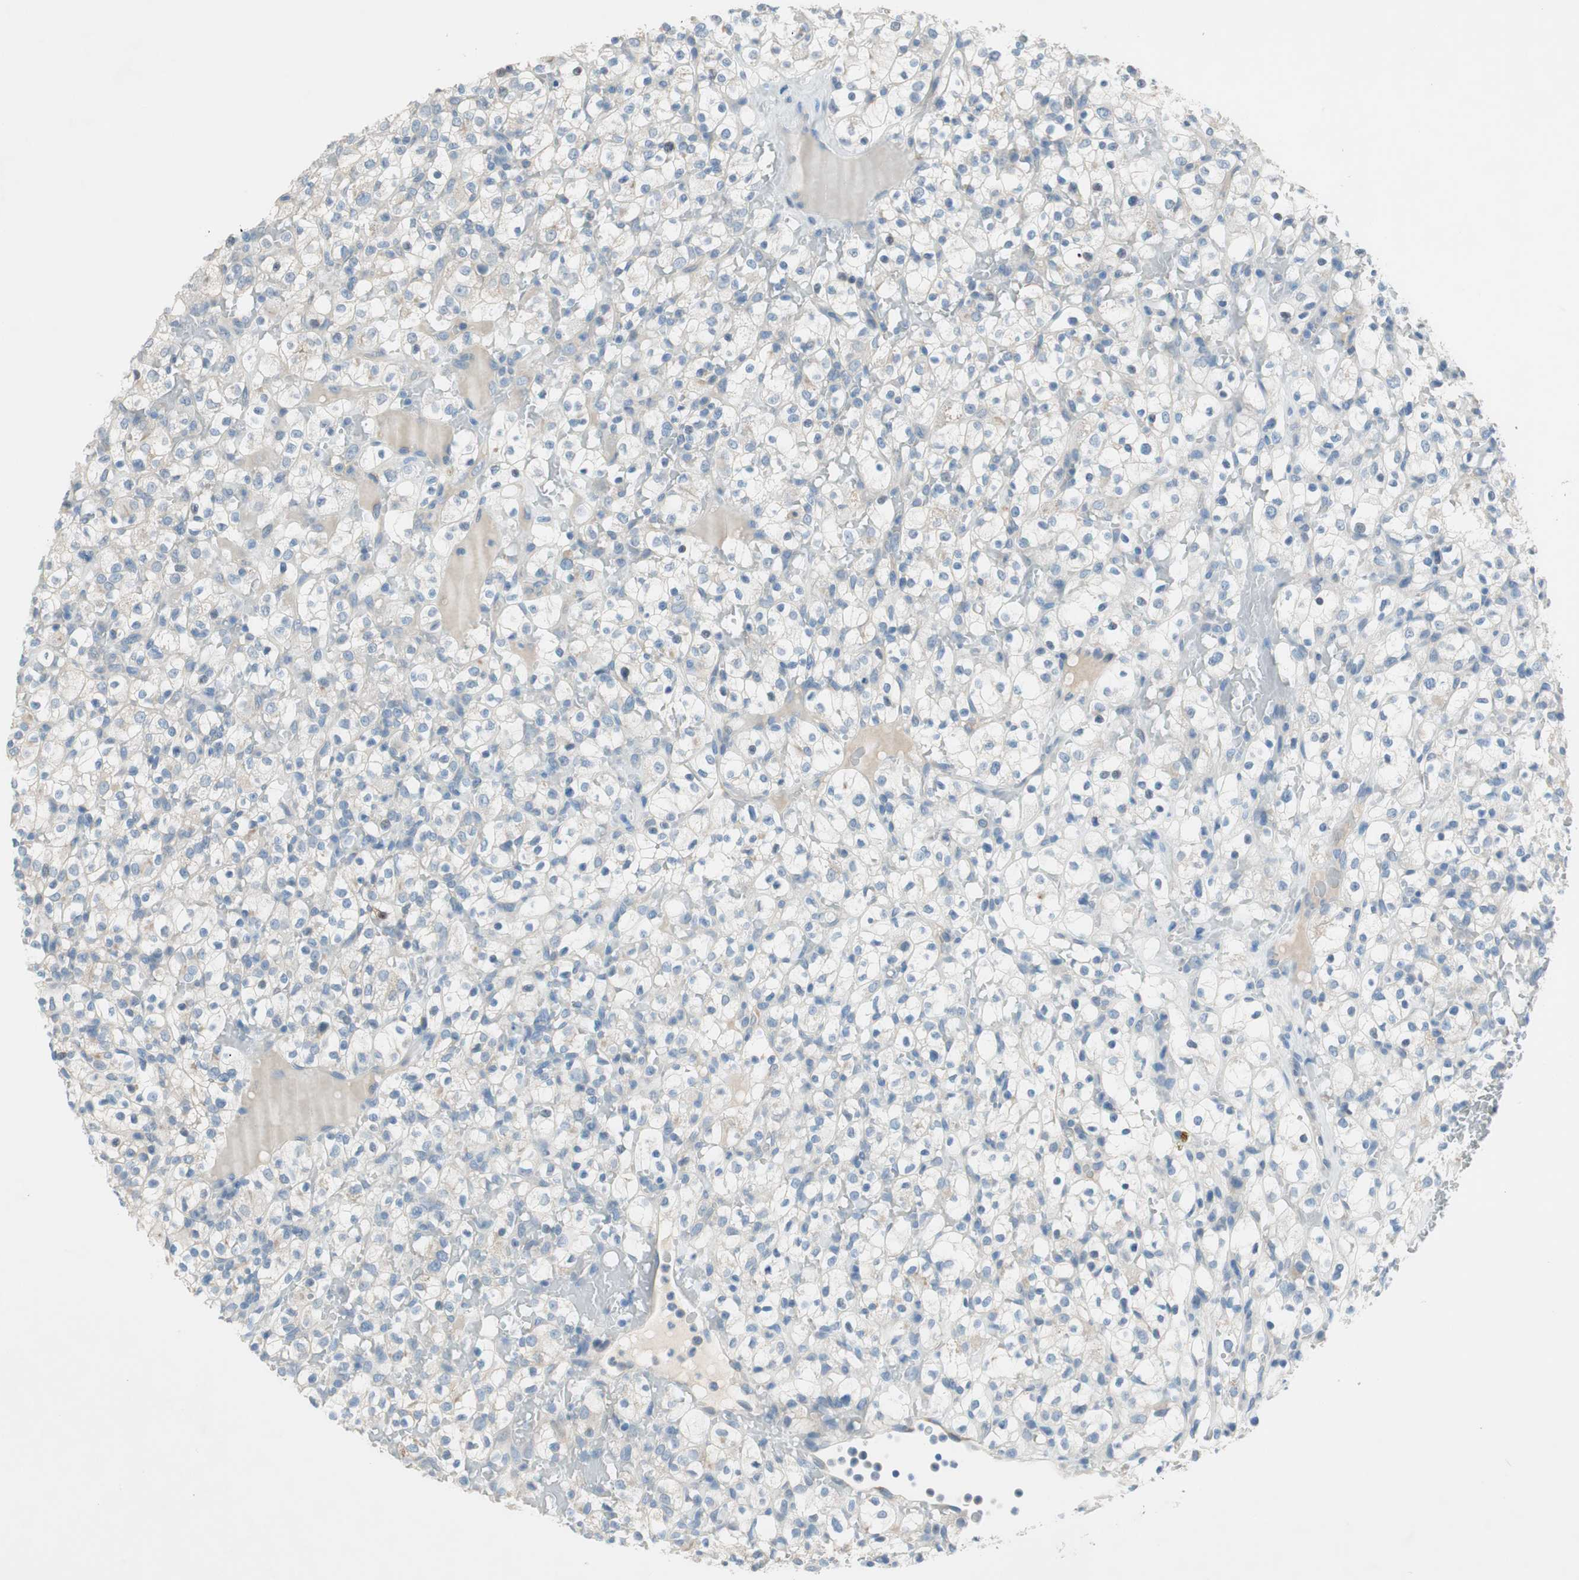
{"staining": {"intensity": "negative", "quantity": "none", "location": "none"}, "tissue": "renal cancer", "cell_type": "Tumor cells", "image_type": "cancer", "snomed": [{"axis": "morphology", "description": "Normal tissue, NOS"}, {"axis": "morphology", "description": "Adenocarcinoma, NOS"}, {"axis": "topography", "description": "Kidney"}], "caption": "Immunohistochemical staining of human adenocarcinoma (renal) shows no significant staining in tumor cells. (Brightfield microscopy of DAB immunohistochemistry at high magnification).", "gene": "PRRG4", "patient": {"sex": "female", "age": 72}}